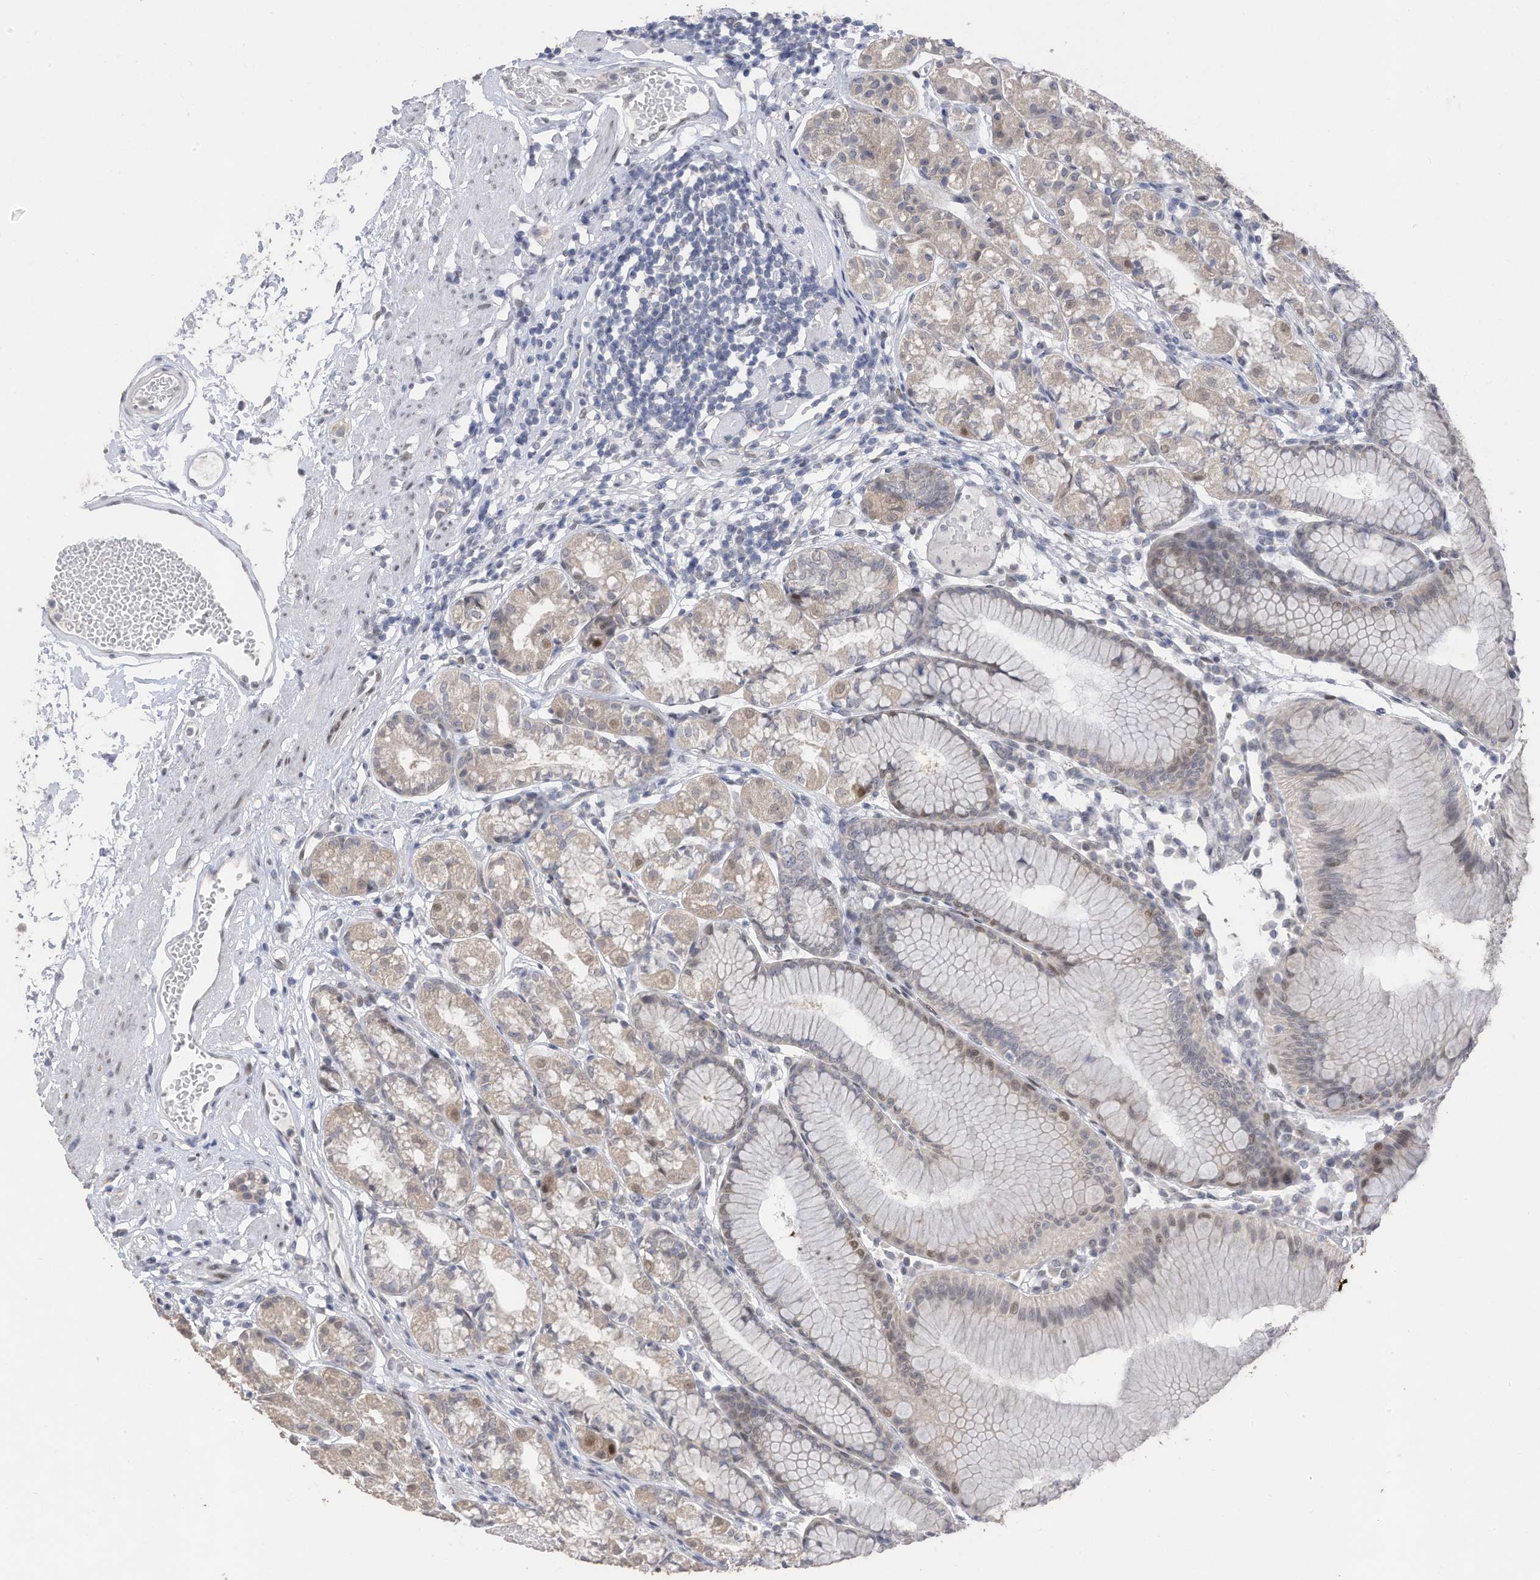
{"staining": {"intensity": "weak", "quantity": "<25%", "location": "cytoplasmic/membranous,nuclear"}, "tissue": "stomach", "cell_type": "Glandular cells", "image_type": "normal", "snomed": [{"axis": "morphology", "description": "Normal tissue, NOS"}, {"axis": "topography", "description": "Stomach"}], "caption": "The photomicrograph displays no staining of glandular cells in benign stomach. Brightfield microscopy of immunohistochemistry (IHC) stained with DAB (brown) and hematoxylin (blue), captured at high magnification.", "gene": "RABL3", "patient": {"sex": "female", "age": 57}}